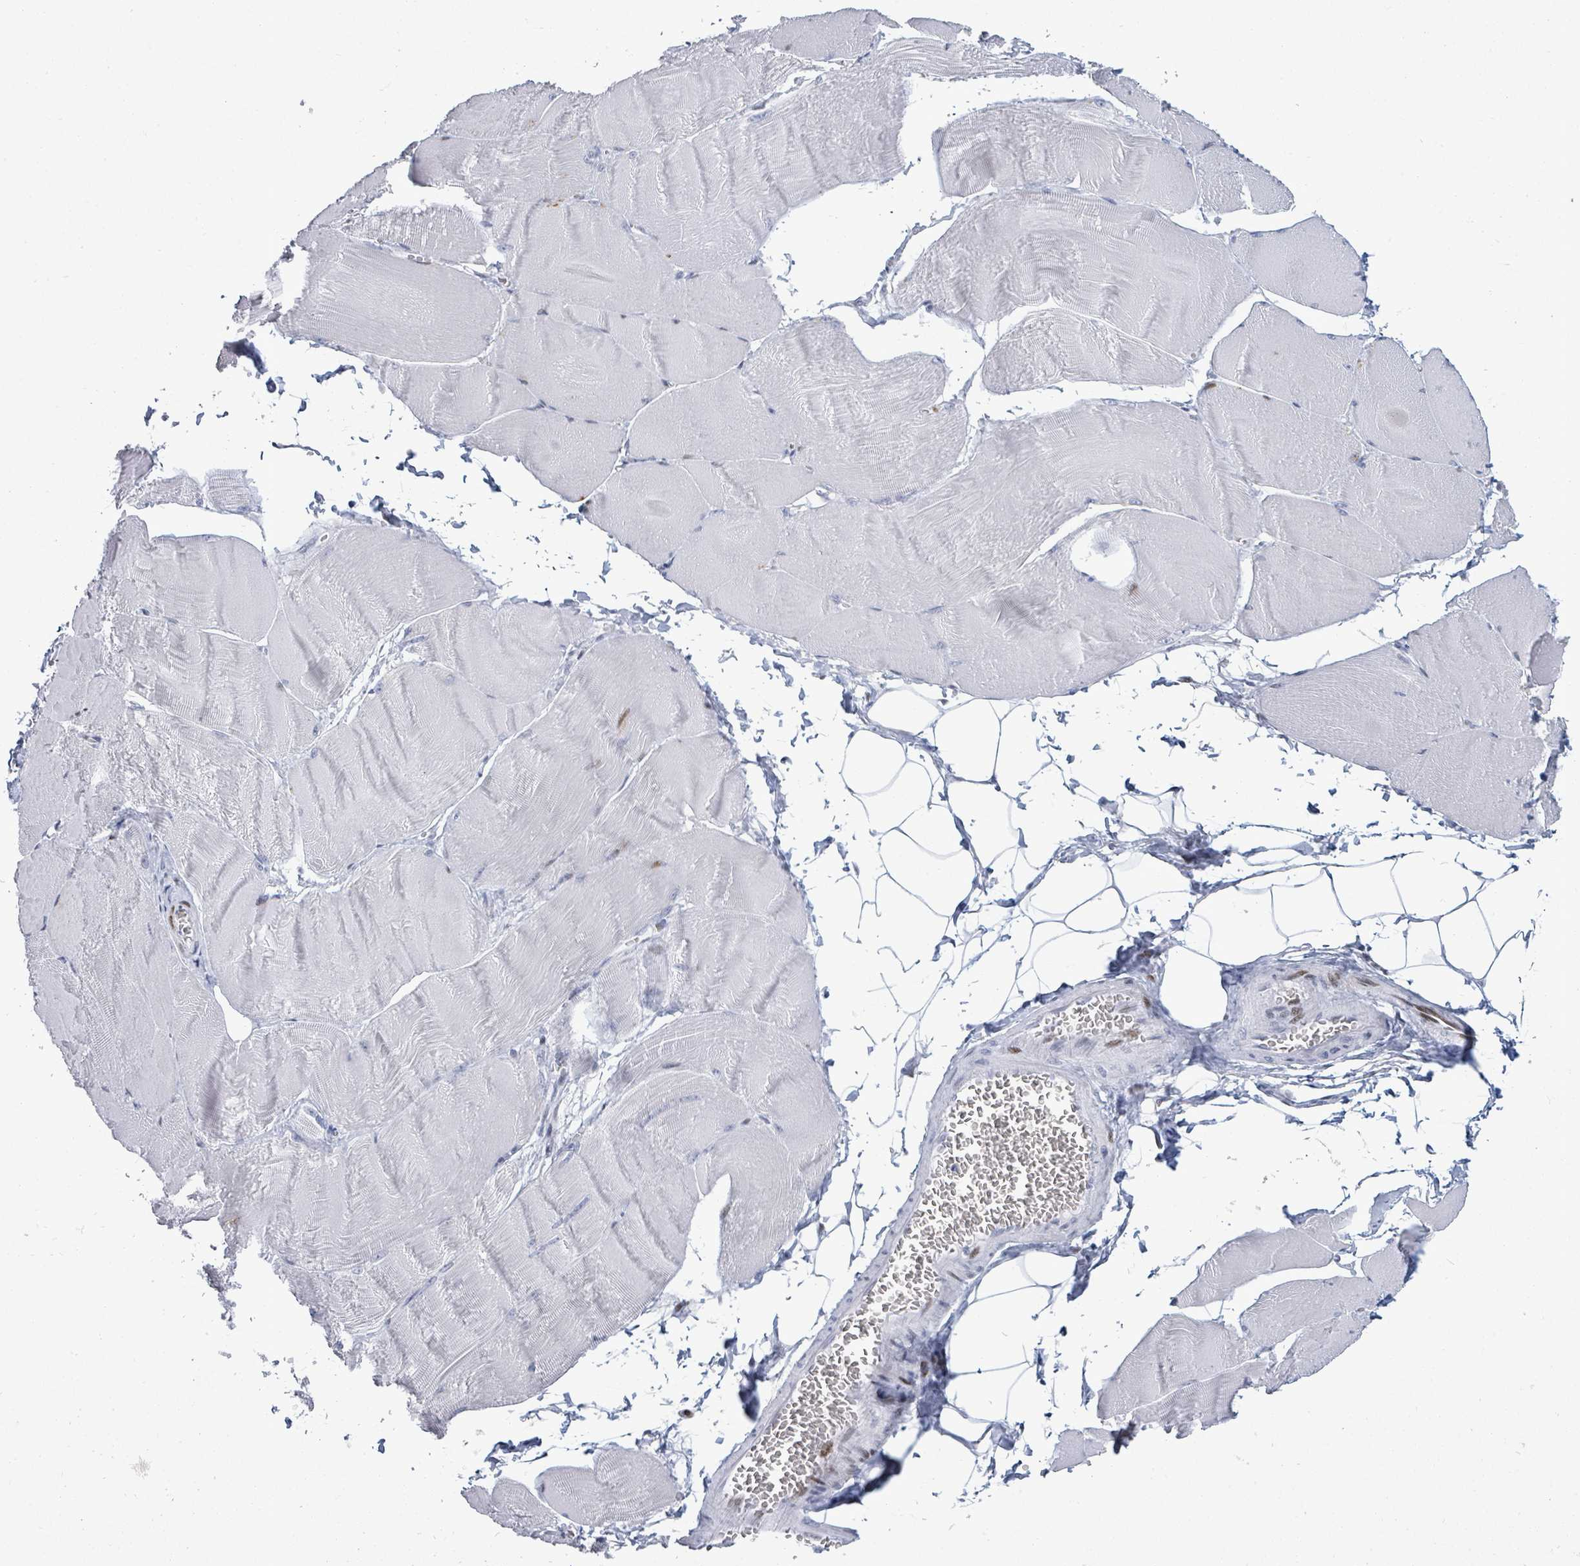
{"staining": {"intensity": "negative", "quantity": "none", "location": "none"}, "tissue": "skeletal muscle", "cell_type": "Myocytes", "image_type": "normal", "snomed": [{"axis": "morphology", "description": "Normal tissue, NOS"}, {"axis": "morphology", "description": "Basal cell carcinoma"}, {"axis": "topography", "description": "Skeletal muscle"}], "caption": "Micrograph shows no protein expression in myocytes of normal skeletal muscle.", "gene": "MALL", "patient": {"sex": "female", "age": 64}}